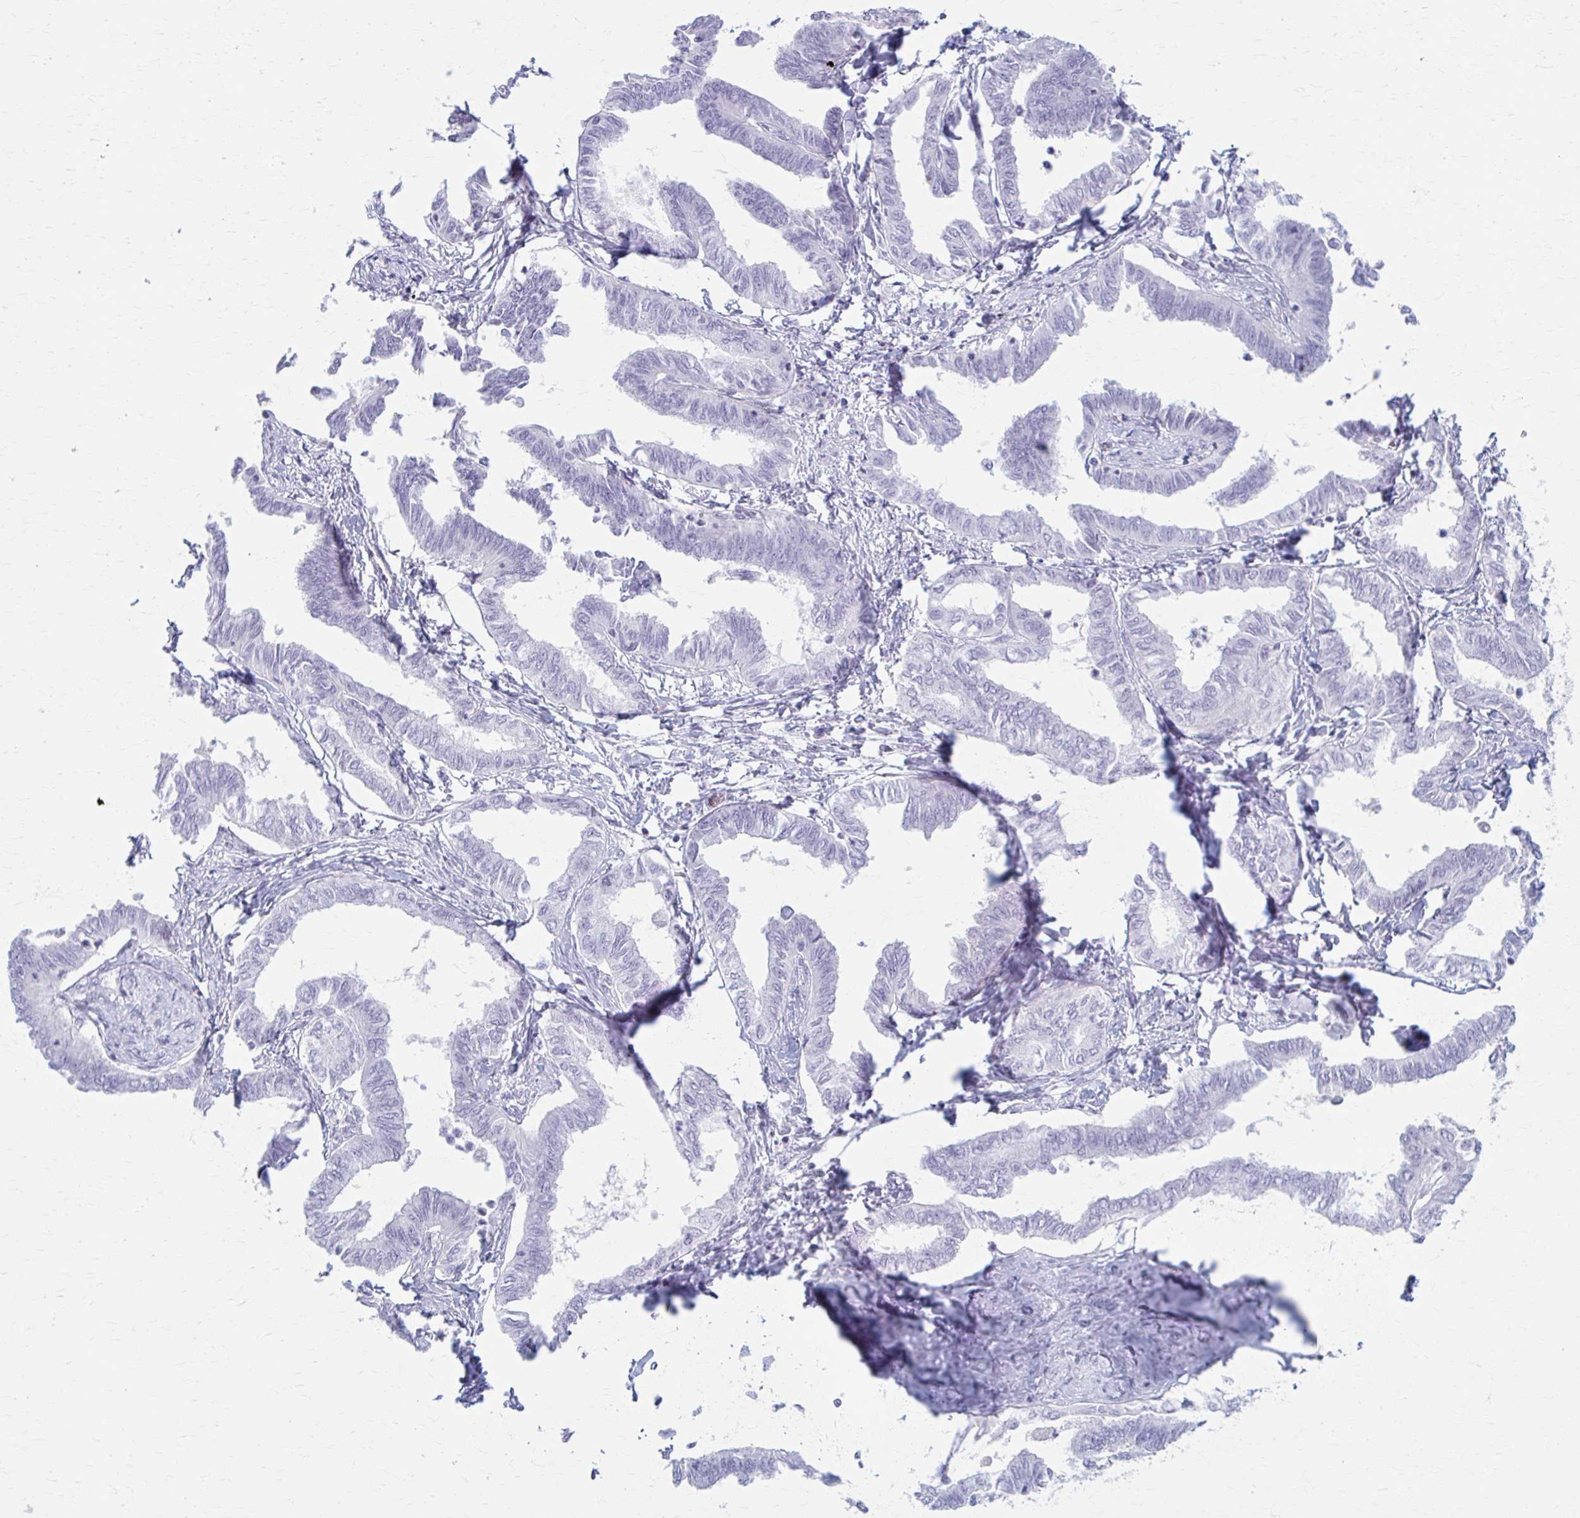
{"staining": {"intensity": "negative", "quantity": "none", "location": "none"}, "tissue": "ovarian cancer", "cell_type": "Tumor cells", "image_type": "cancer", "snomed": [{"axis": "morphology", "description": "Carcinoma, endometroid"}, {"axis": "topography", "description": "Ovary"}], "caption": "Immunohistochemistry micrograph of ovarian endometroid carcinoma stained for a protein (brown), which reveals no staining in tumor cells.", "gene": "PRKRA", "patient": {"sex": "female", "age": 70}}